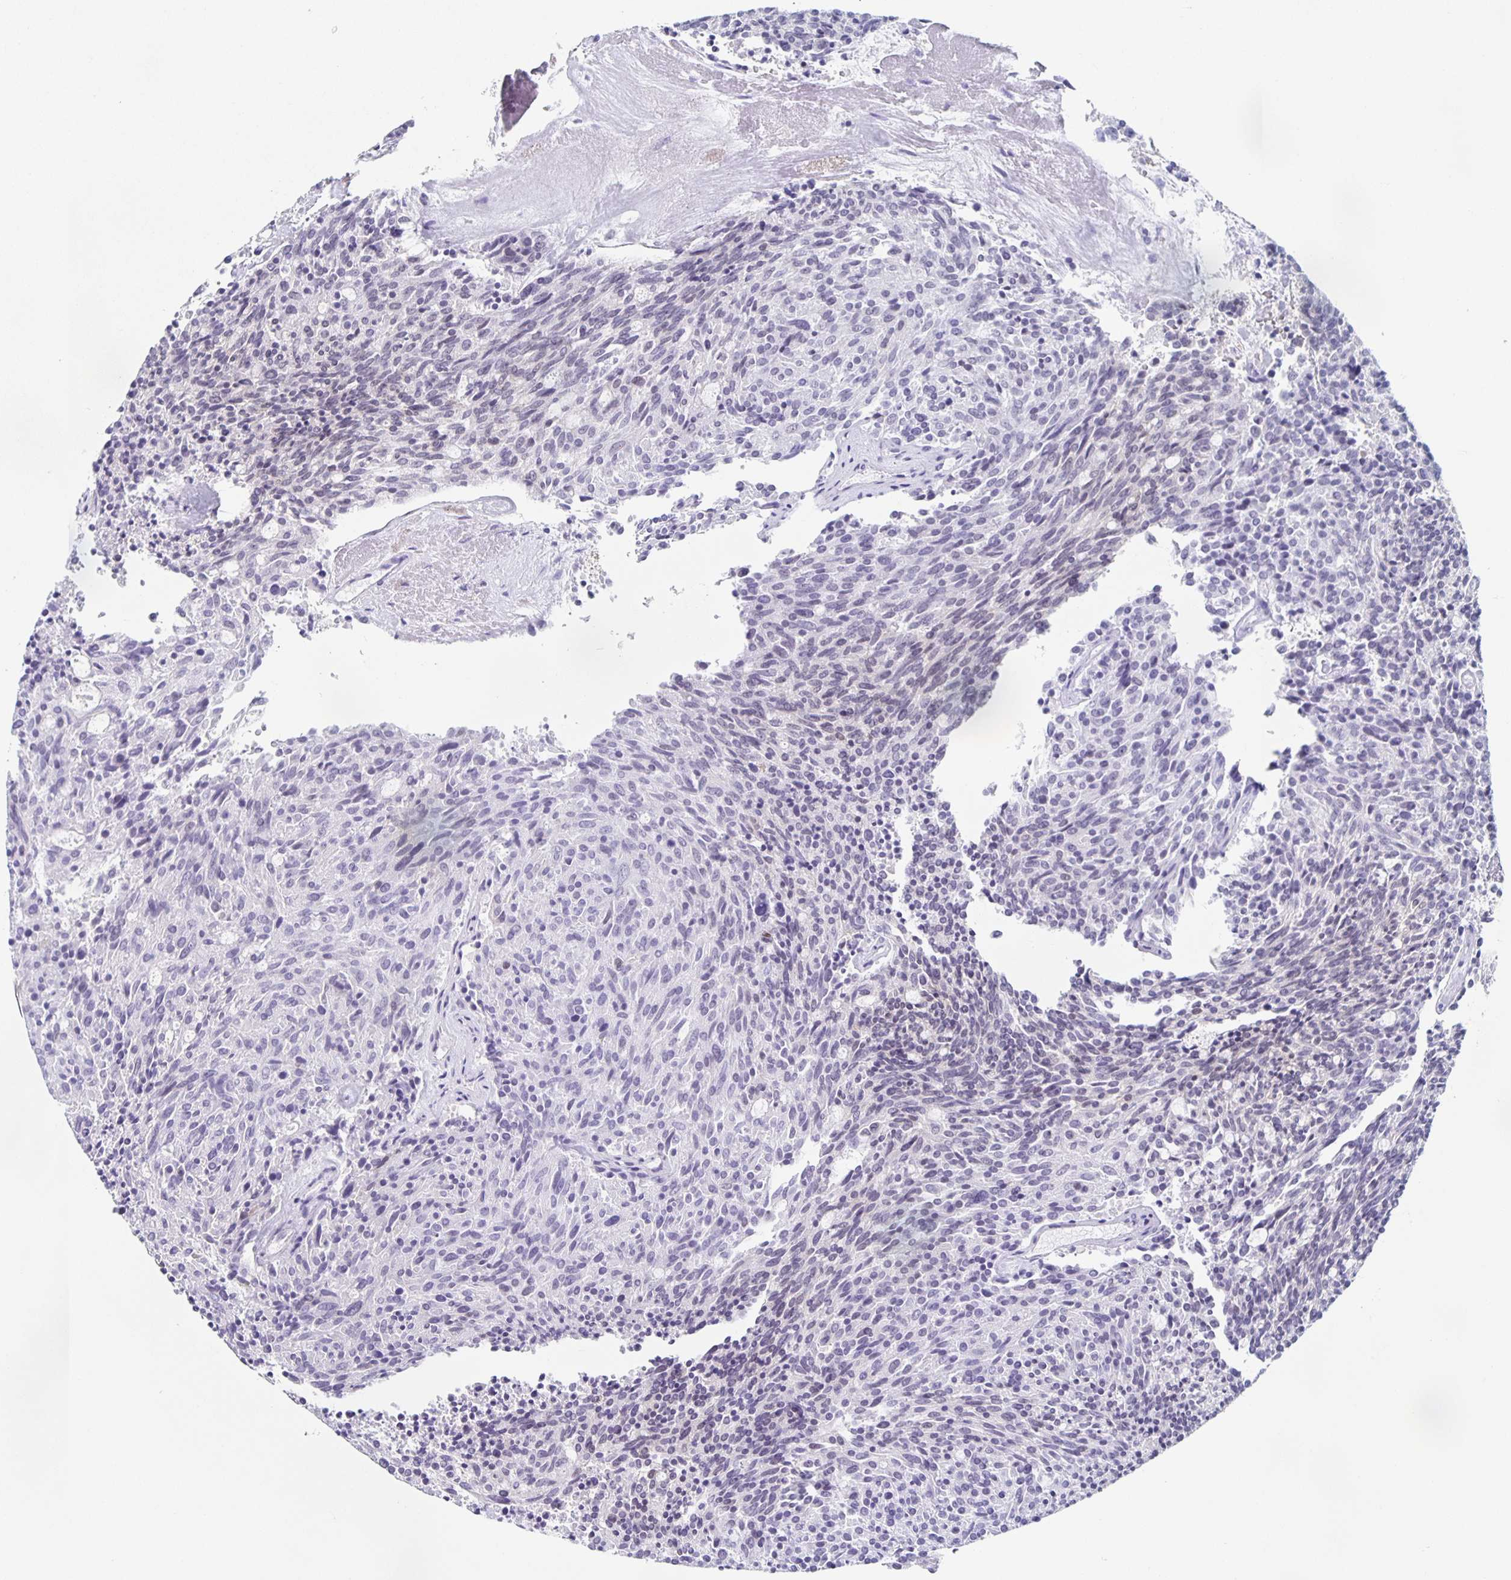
{"staining": {"intensity": "negative", "quantity": "none", "location": "none"}, "tissue": "carcinoid", "cell_type": "Tumor cells", "image_type": "cancer", "snomed": [{"axis": "morphology", "description": "Carcinoid, malignant, NOS"}, {"axis": "topography", "description": "Pancreas"}], "caption": "IHC of human carcinoid (malignant) exhibits no expression in tumor cells.", "gene": "TPPP", "patient": {"sex": "female", "age": 54}}